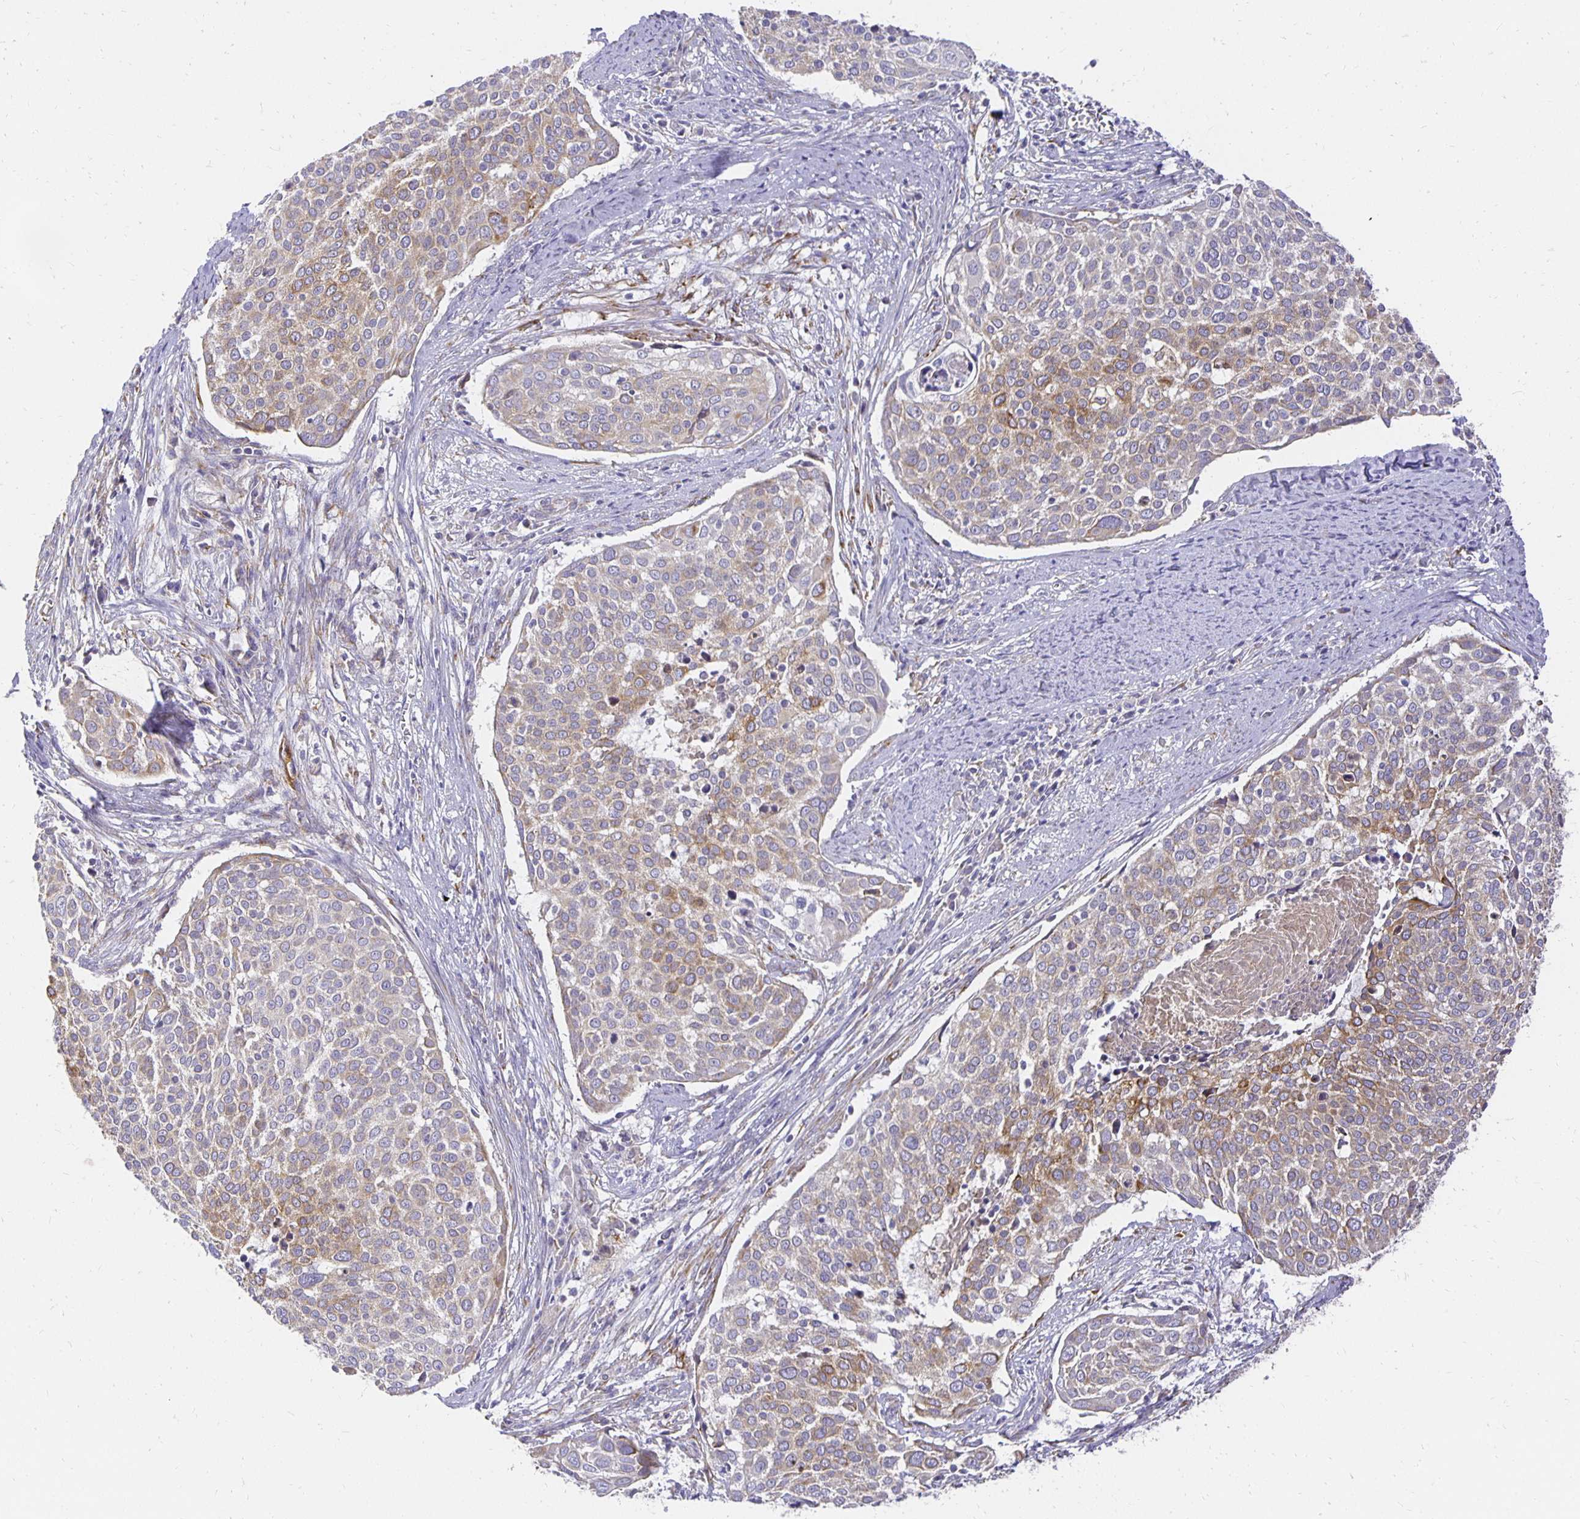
{"staining": {"intensity": "weak", "quantity": "<25%", "location": "cytoplasmic/membranous"}, "tissue": "cervical cancer", "cell_type": "Tumor cells", "image_type": "cancer", "snomed": [{"axis": "morphology", "description": "Squamous cell carcinoma, NOS"}, {"axis": "topography", "description": "Cervix"}], "caption": "Tumor cells show no significant protein positivity in cervical squamous cell carcinoma. Nuclei are stained in blue.", "gene": "PLOD1", "patient": {"sex": "female", "age": 39}}